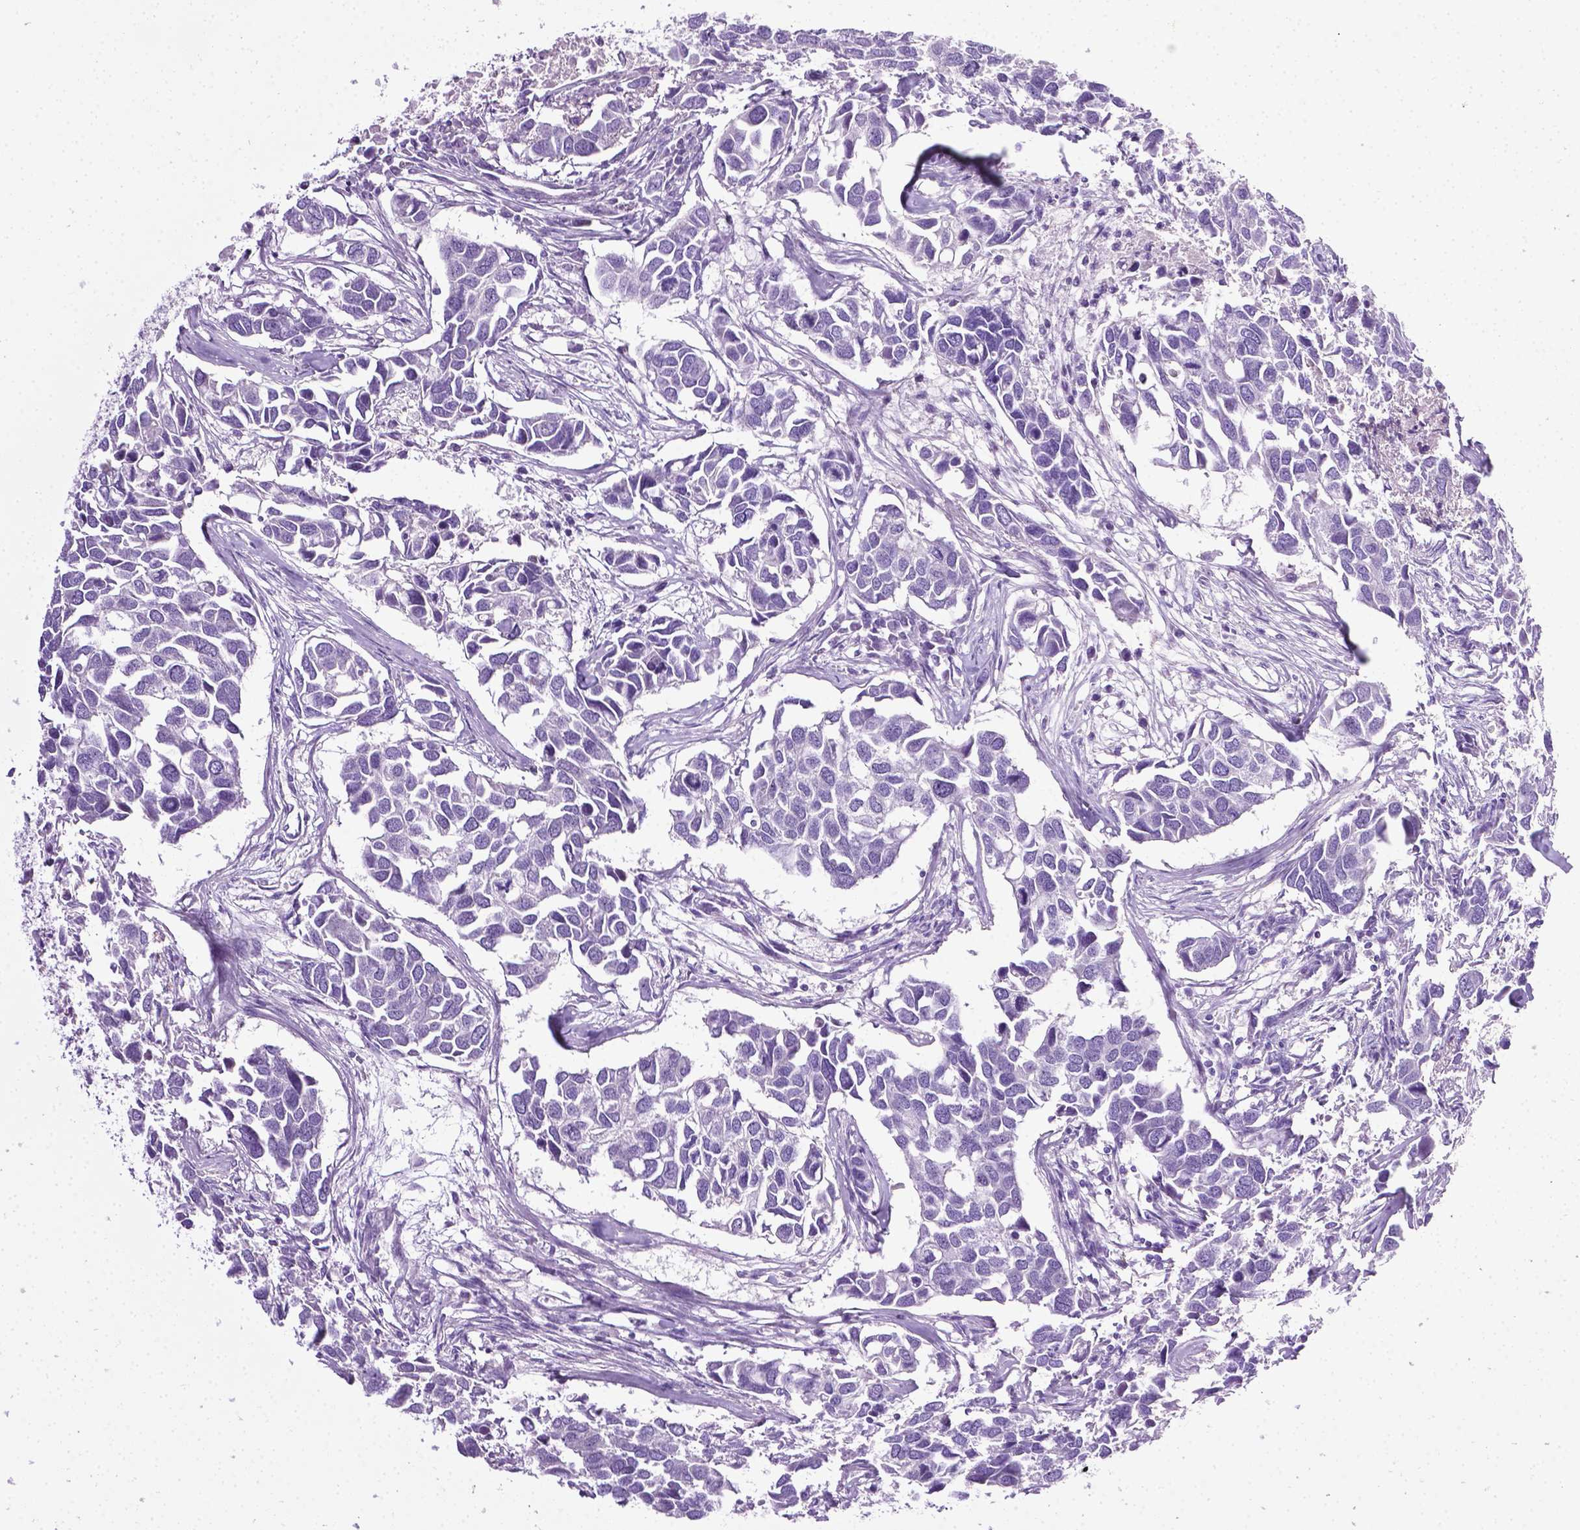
{"staining": {"intensity": "negative", "quantity": "none", "location": "none"}, "tissue": "breast cancer", "cell_type": "Tumor cells", "image_type": "cancer", "snomed": [{"axis": "morphology", "description": "Duct carcinoma"}, {"axis": "topography", "description": "Breast"}], "caption": "Immunohistochemistry (IHC) micrograph of human breast infiltrating ductal carcinoma stained for a protein (brown), which demonstrates no staining in tumor cells. Nuclei are stained in blue.", "gene": "LELP1", "patient": {"sex": "female", "age": 83}}